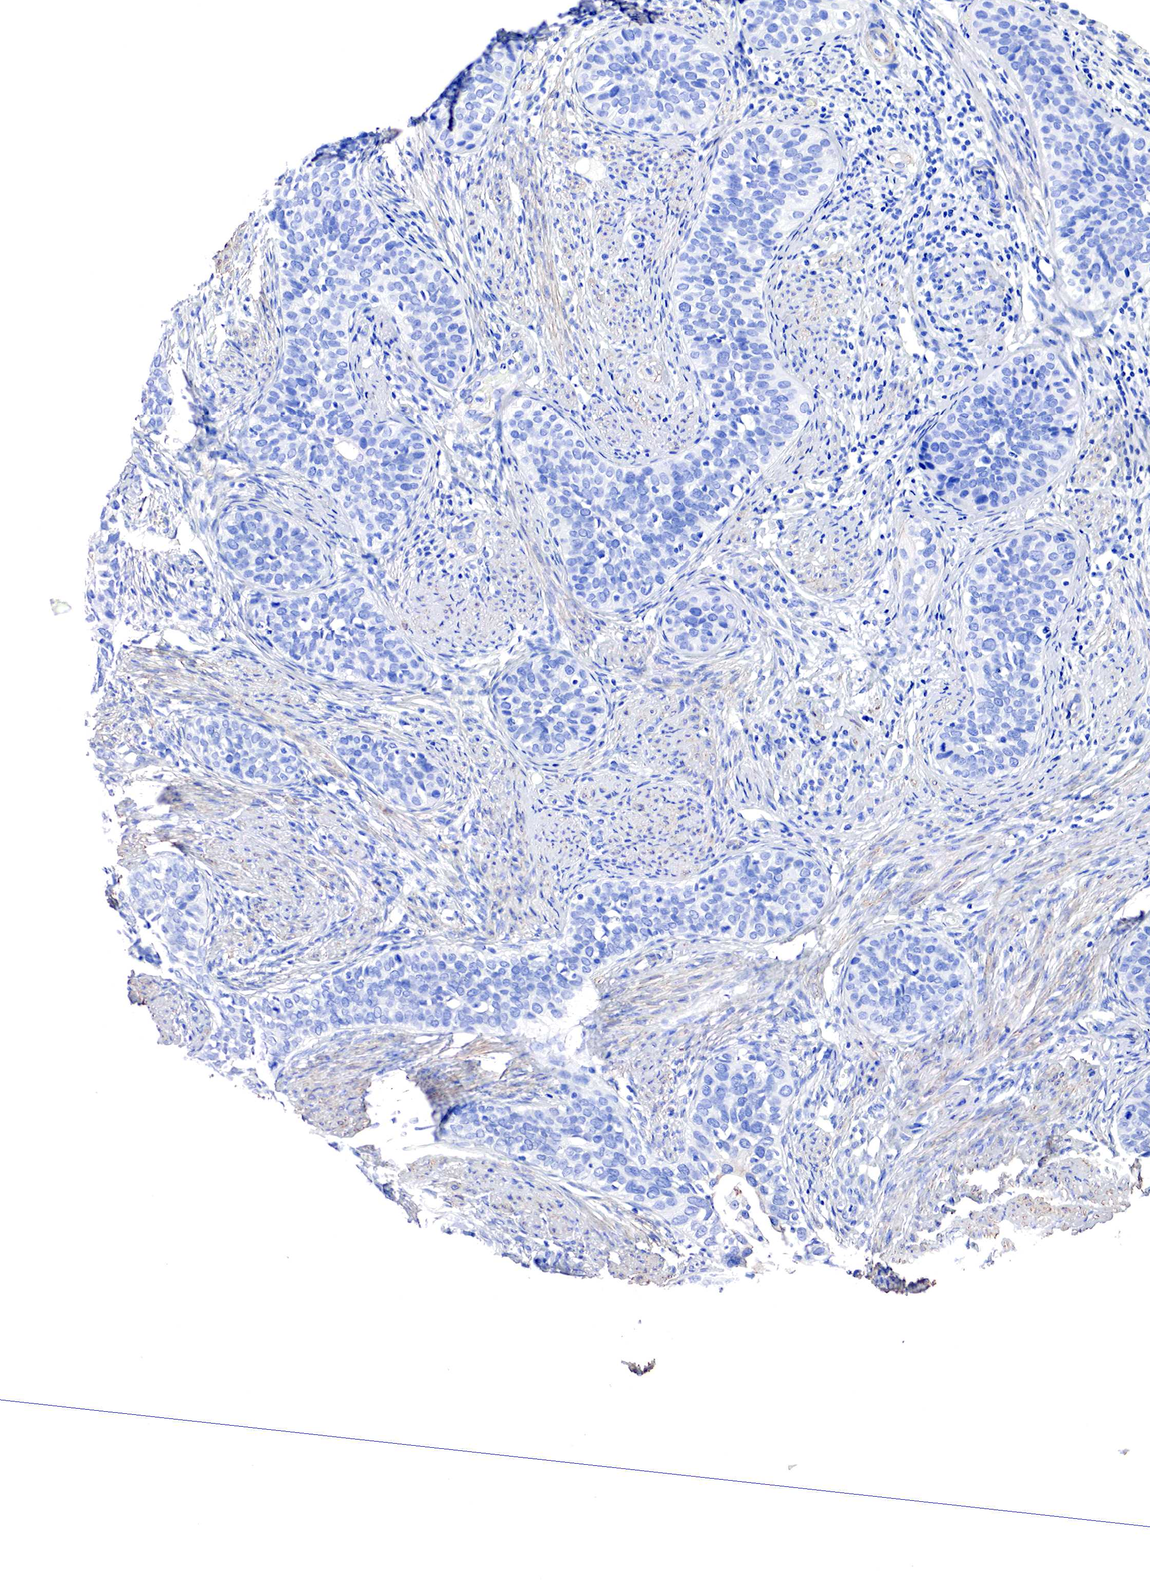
{"staining": {"intensity": "negative", "quantity": "none", "location": "none"}, "tissue": "cervical cancer", "cell_type": "Tumor cells", "image_type": "cancer", "snomed": [{"axis": "morphology", "description": "Squamous cell carcinoma, NOS"}, {"axis": "topography", "description": "Cervix"}], "caption": "DAB immunohistochemical staining of human squamous cell carcinoma (cervical) shows no significant positivity in tumor cells.", "gene": "TPM1", "patient": {"sex": "female", "age": 31}}